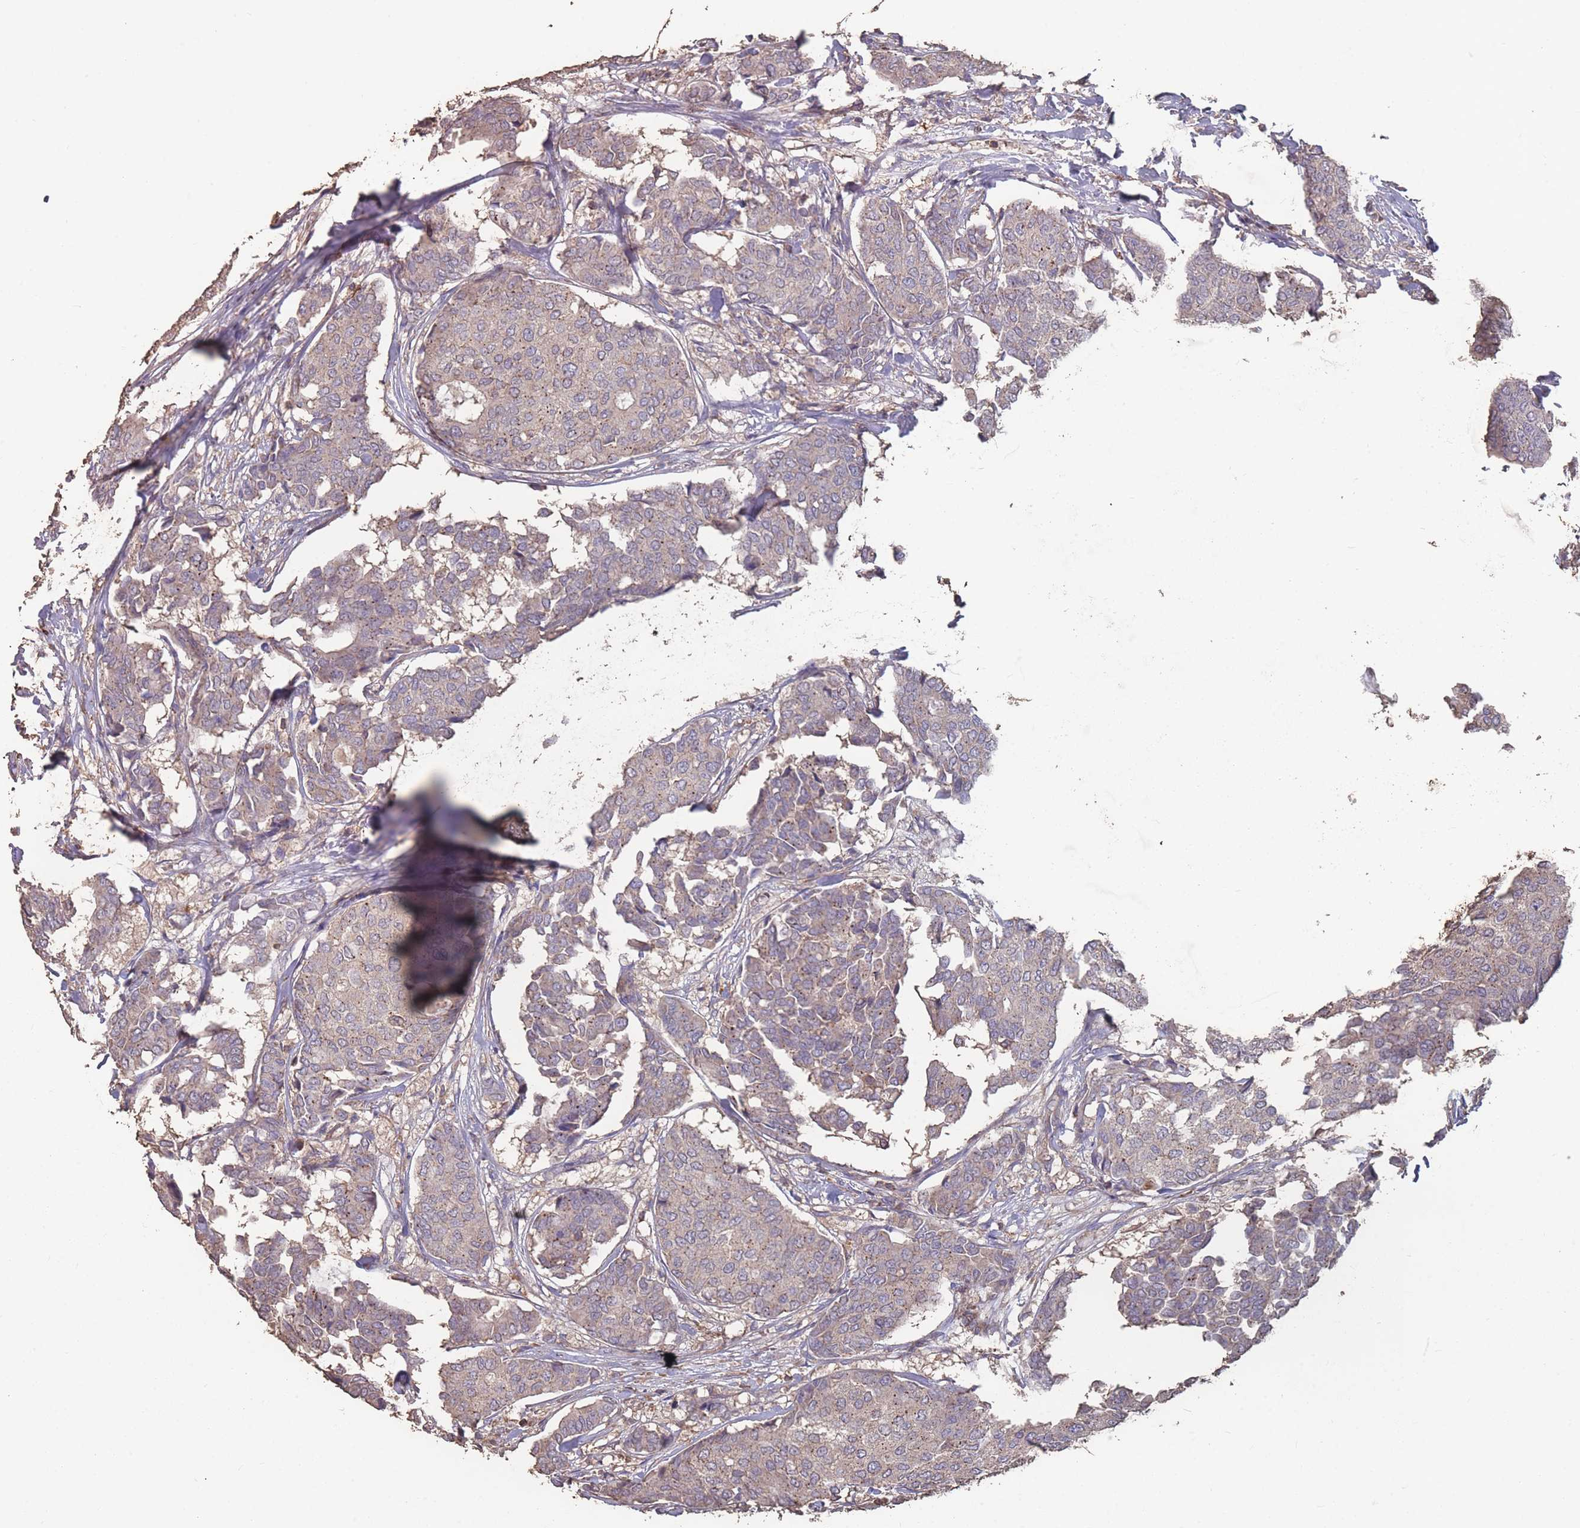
{"staining": {"intensity": "weak", "quantity": "<25%", "location": "cytoplasmic/membranous"}, "tissue": "breast cancer", "cell_type": "Tumor cells", "image_type": "cancer", "snomed": [{"axis": "morphology", "description": "Duct carcinoma"}, {"axis": "topography", "description": "Breast"}], "caption": "Immunohistochemistry of breast invasive ductal carcinoma demonstrates no staining in tumor cells. (DAB (3,3'-diaminobenzidine) immunohistochemistry (IHC) visualized using brightfield microscopy, high magnification).", "gene": "CD33", "patient": {"sex": "female", "age": 75}}